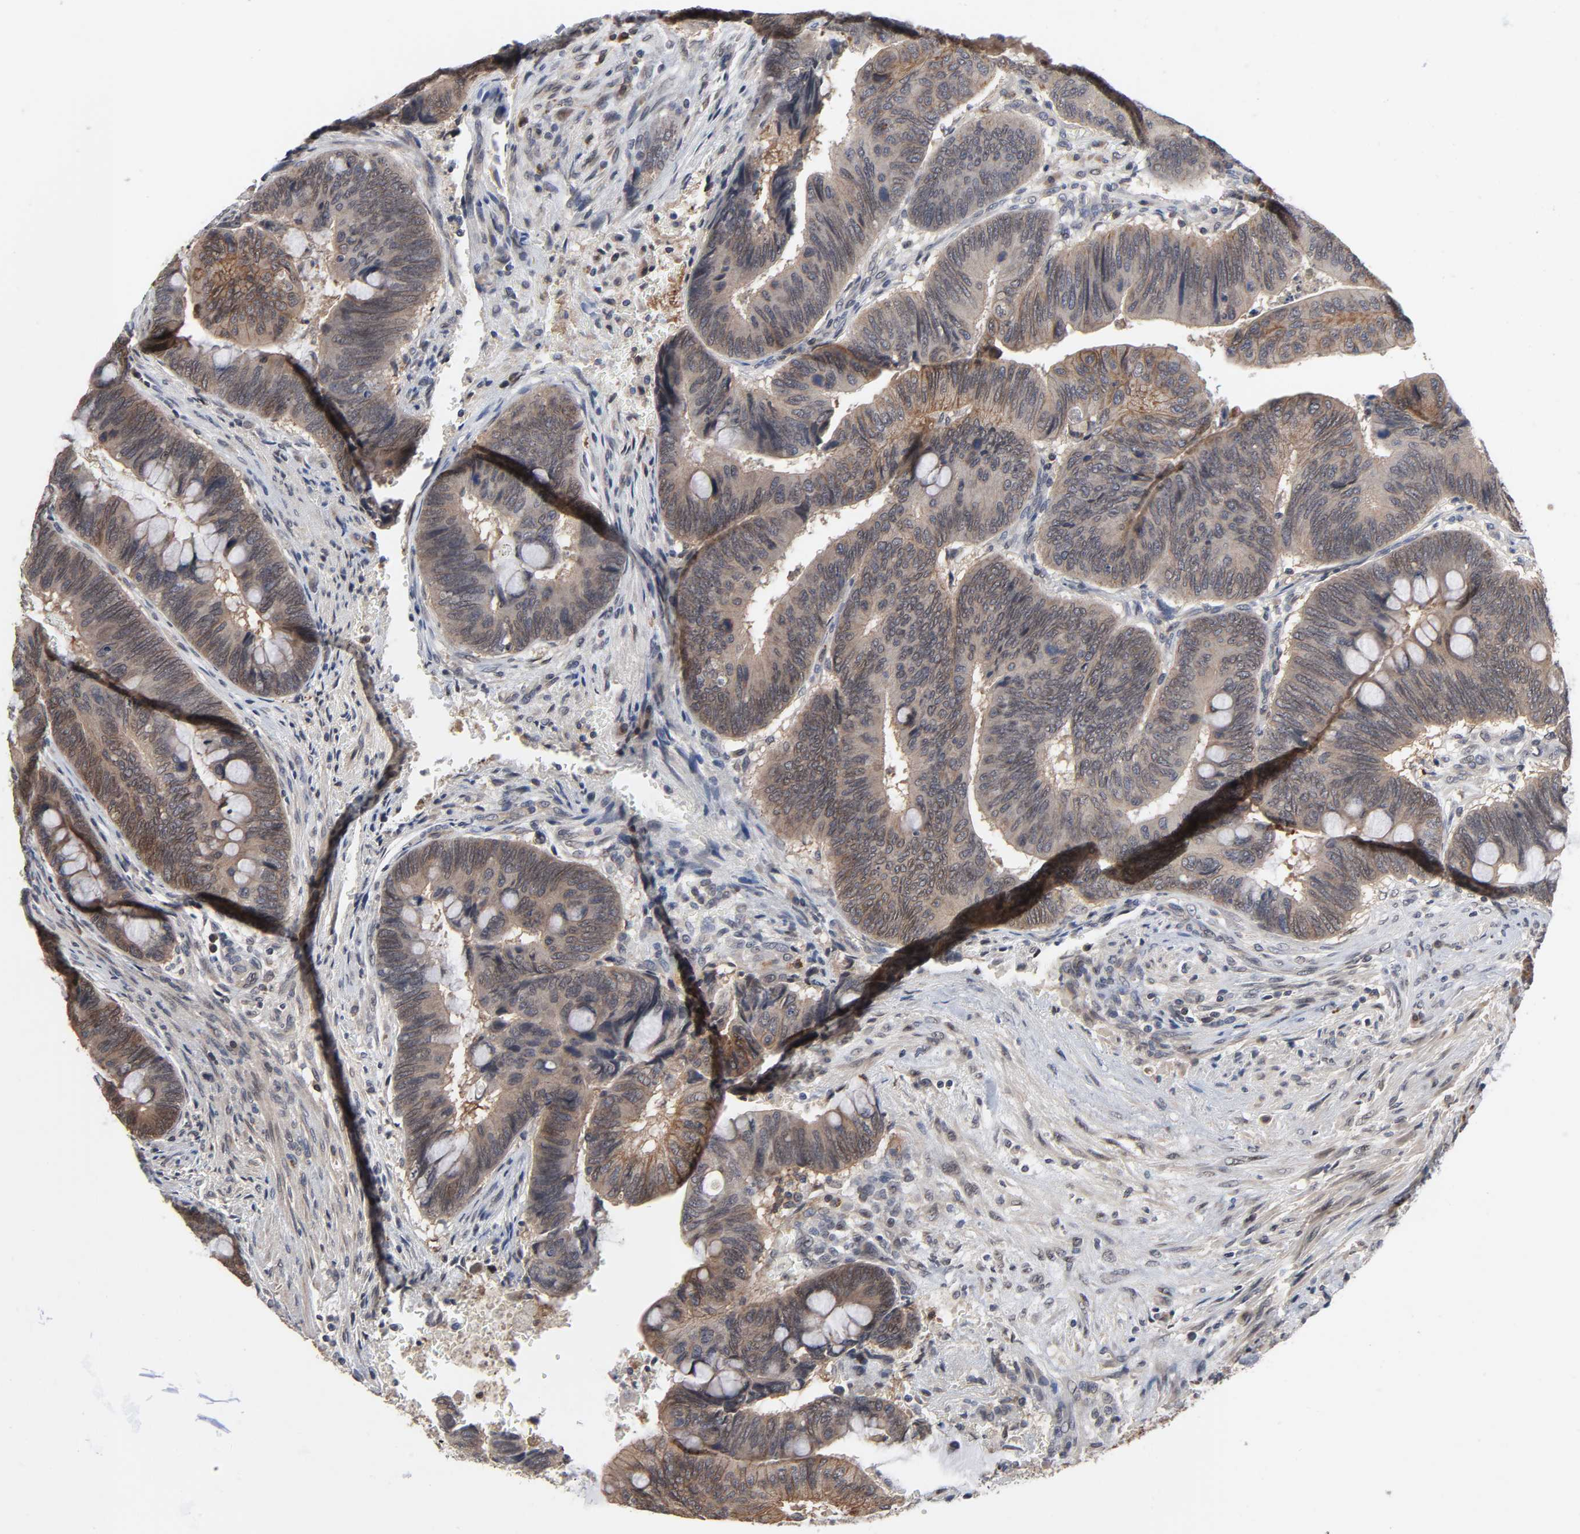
{"staining": {"intensity": "moderate", "quantity": ">75%", "location": "cytoplasmic/membranous,nuclear"}, "tissue": "colorectal cancer", "cell_type": "Tumor cells", "image_type": "cancer", "snomed": [{"axis": "morphology", "description": "Normal tissue, NOS"}, {"axis": "morphology", "description": "Adenocarcinoma, NOS"}, {"axis": "topography", "description": "Rectum"}], "caption": "High-power microscopy captured an IHC histopathology image of adenocarcinoma (colorectal), revealing moderate cytoplasmic/membranous and nuclear staining in approximately >75% of tumor cells. Using DAB (3,3'-diaminobenzidine) (brown) and hematoxylin (blue) stains, captured at high magnification using brightfield microscopy.", "gene": "CCDC175", "patient": {"sex": "male", "age": 92}}